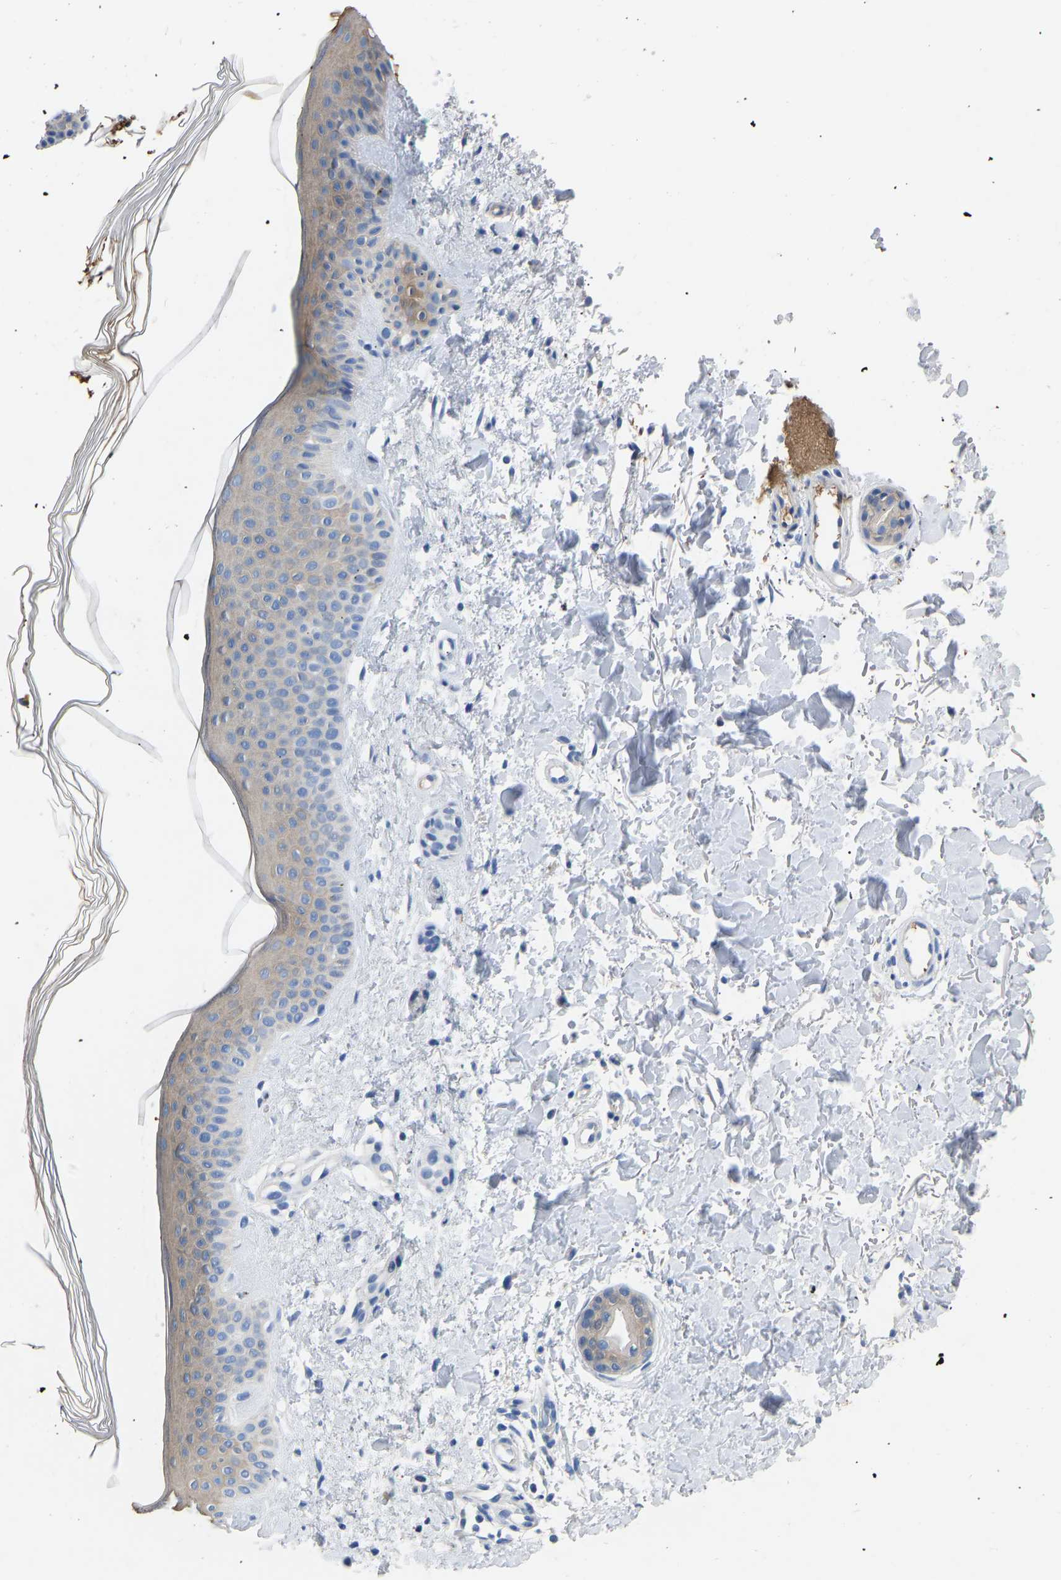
{"staining": {"intensity": "negative", "quantity": "none", "location": "none"}, "tissue": "skin", "cell_type": "Fibroblasts", "image_type": "normal", "snomed": [{"axis": "morphology", "description": "Normal tissue, NOS"}, {"axis": "morphology", "description": "Malignant melanoma, NOS"}, {"axis": "topography", "description": "Skin"}], "caption": "High magnification brightfield microscopy of benign skin stained with DAB (brown) and counterstained with hematoxylin (blue): fibroblasts show no significant expression.", "gene": "RBP1", "patient": {"sex": "male", "age": 83}}